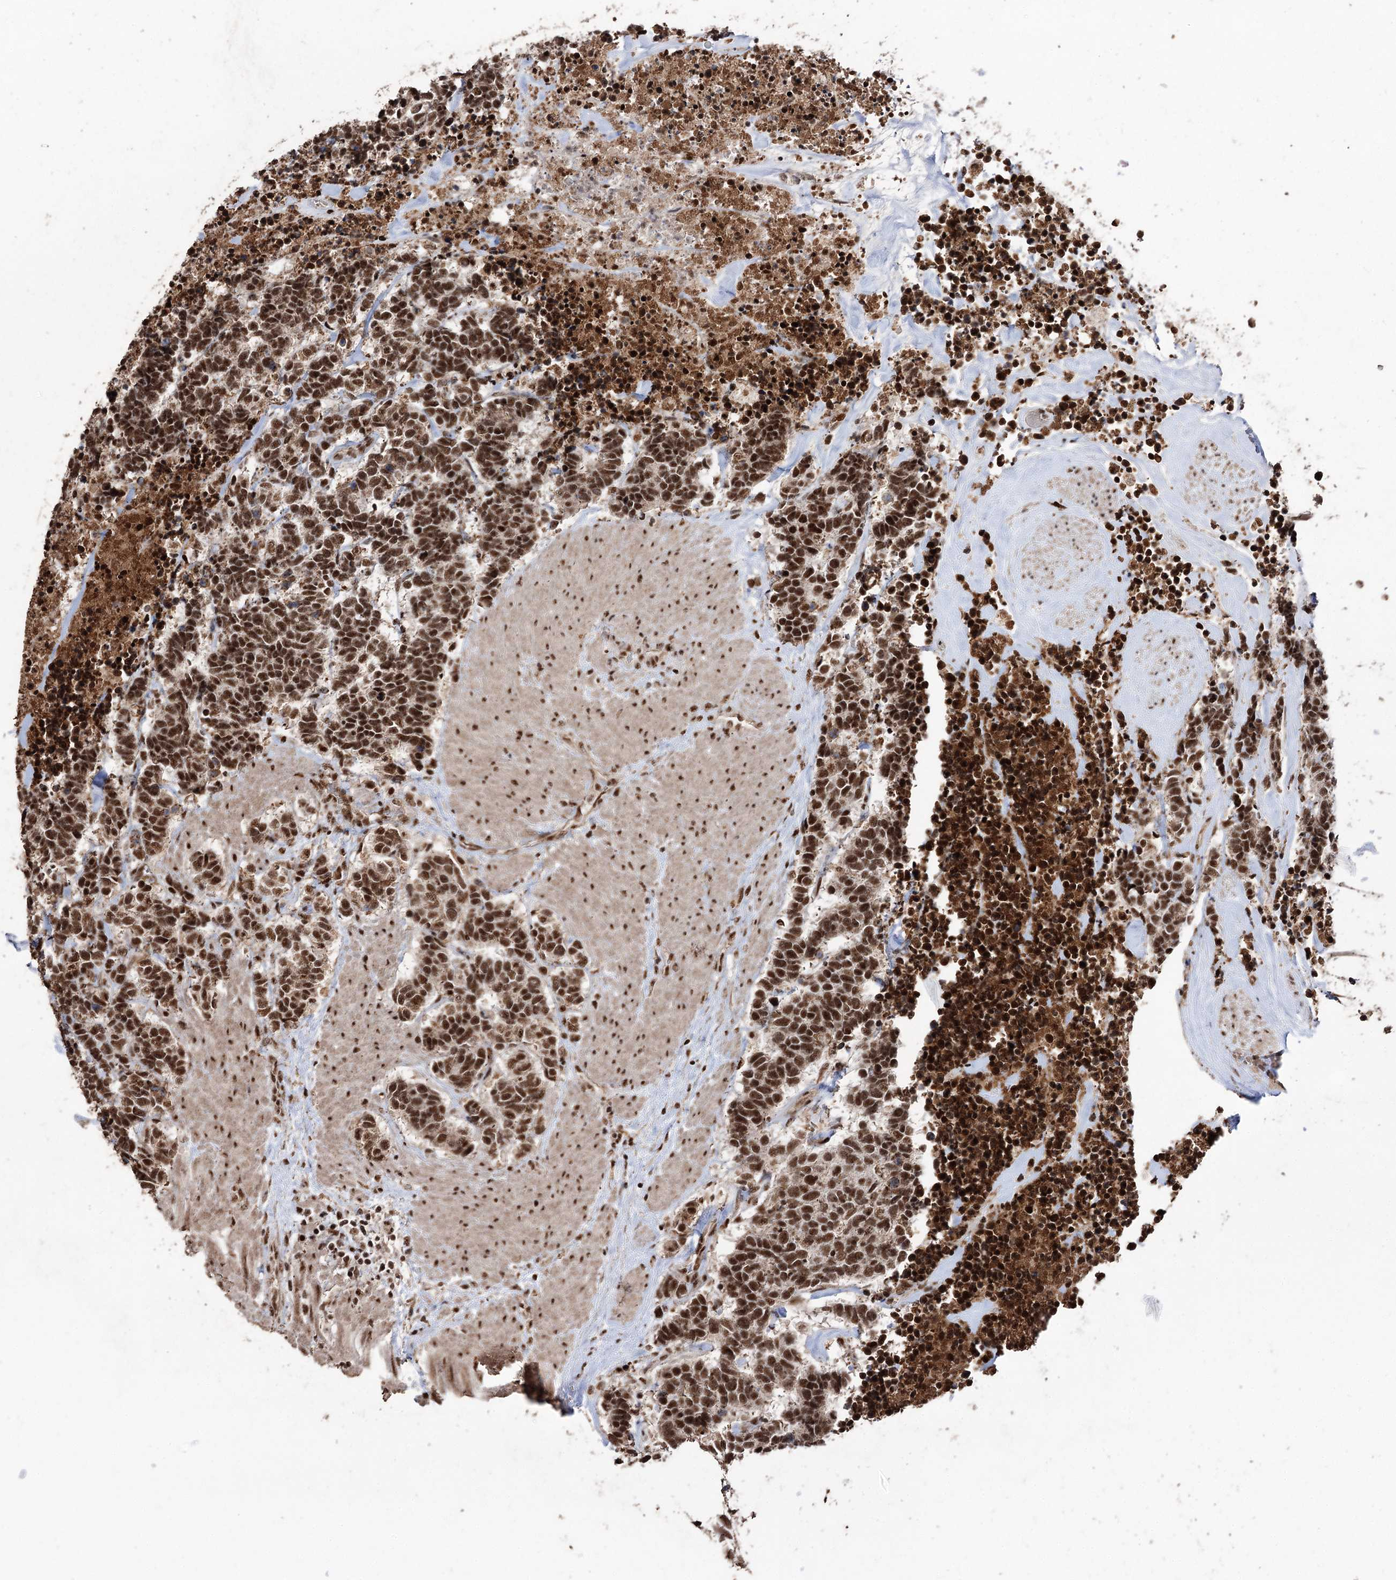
{"staining": {"intensity": "strong", "quantity": ">75%", "location": "nuclear"}, "tissue": "carcinoid", "cell_type": "Tumor cells", "image_type": "cancer", "snomed": [{"axis": "morphology", "description": "Carcinoma, NOS"}, {"axis": "morphology", "description": "Carcinoid, malignant, NOS"}, {"axis": "topography", "description": "Urinary bladder"}], "caption": "Immunohistochemical staining of human carcinoid (malignant) displays strong nuclear protein staining in about >75% of tumor cells. (brown staining indicates protein expression, while blue staining denotes nuclei).", "gene": "U2SURP", "patient": {"sex": "male", "age": 57}}